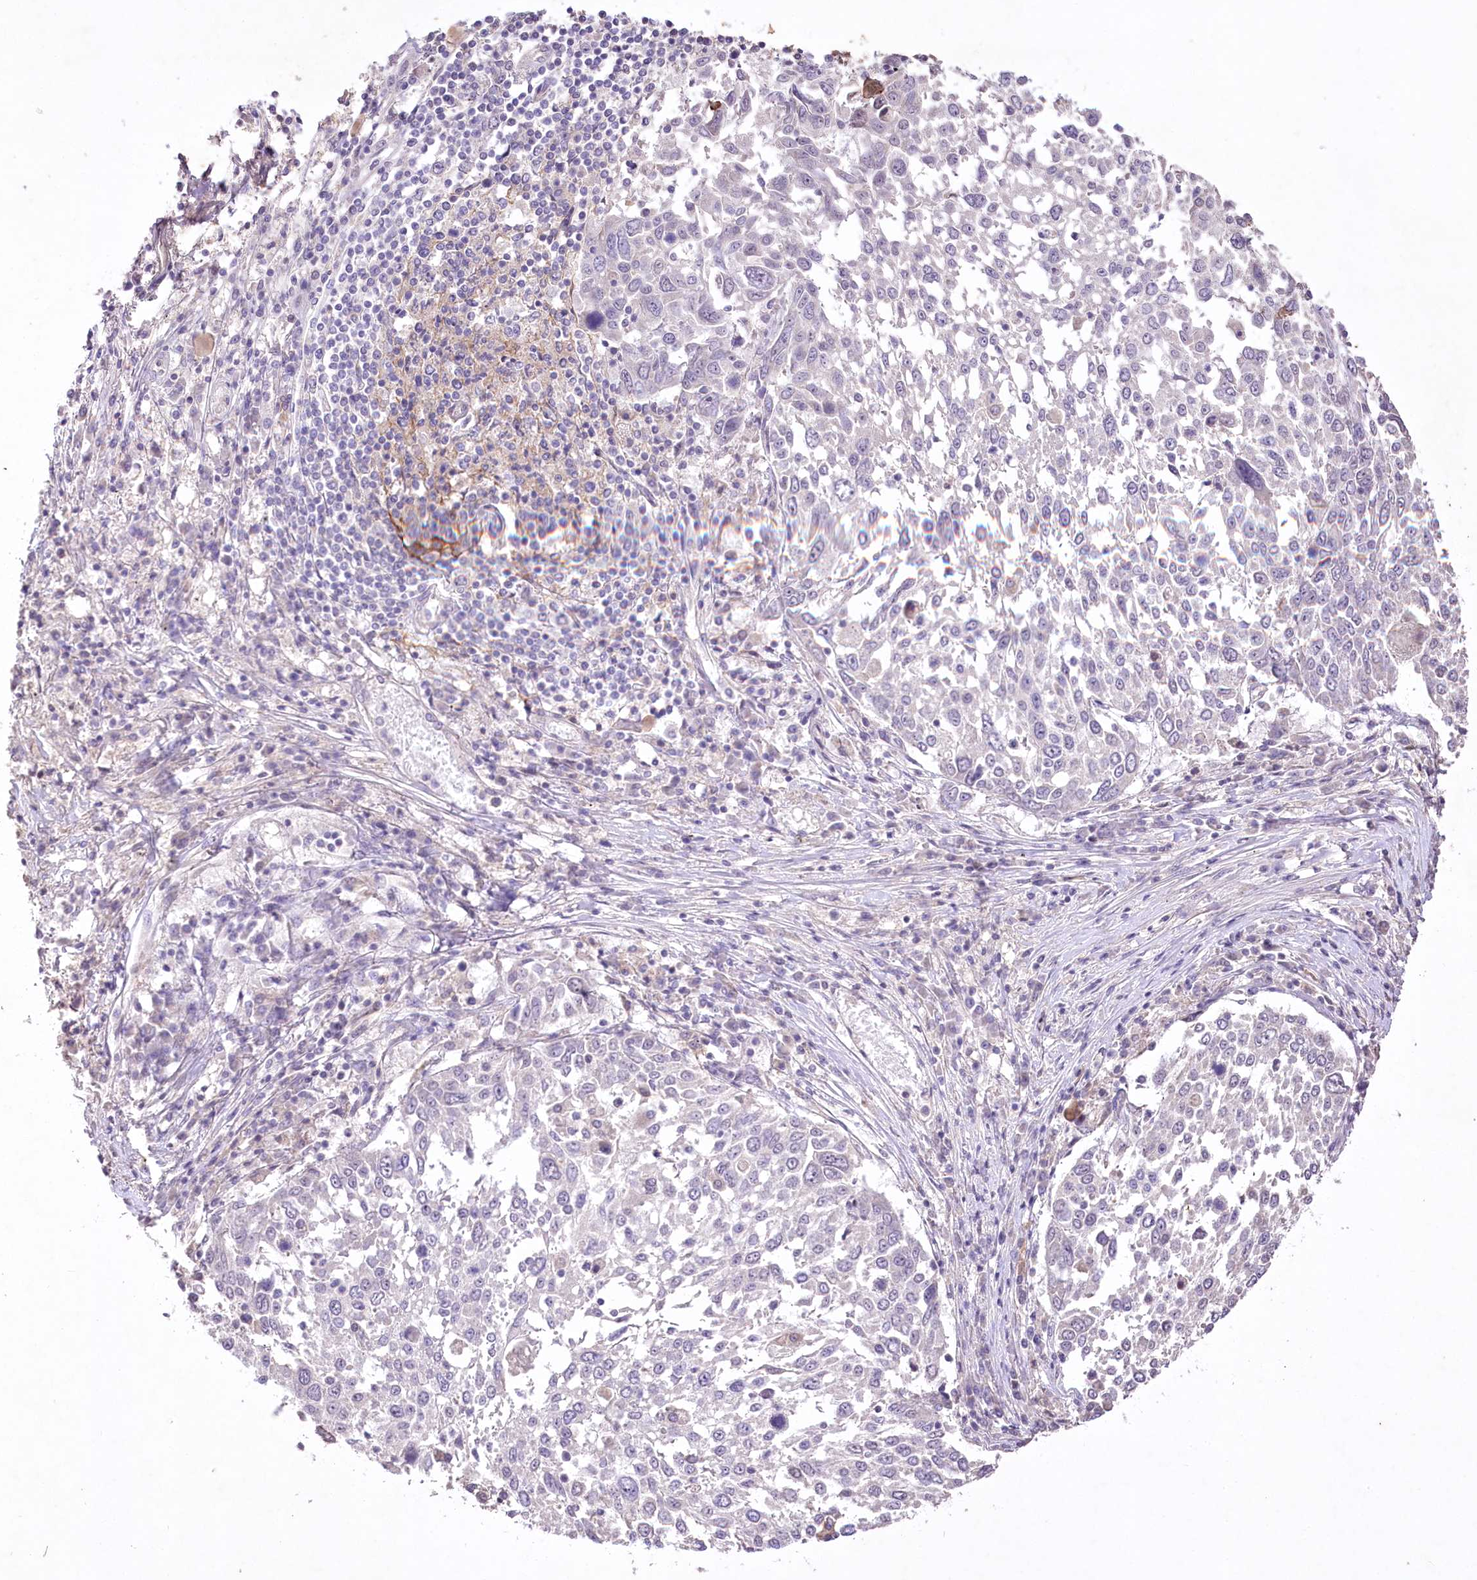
{"staining": {"intensity": "negative", "quantity": "none", "location": "none"}, "tissue": "lung cancer", "cell_type": "Tumor cells", "image_type": "cancer", "snomed": [{"axis": "morphology", "description": "Squamous cell carcinoma, NOS"}, {"axis": "topography", "description": "Lung"}], "caption": "Tumor cells are negative for brown protein staining in lung cancer.", "gene": "ENPP1", "patient": {"sex": "male", "age": 65}}